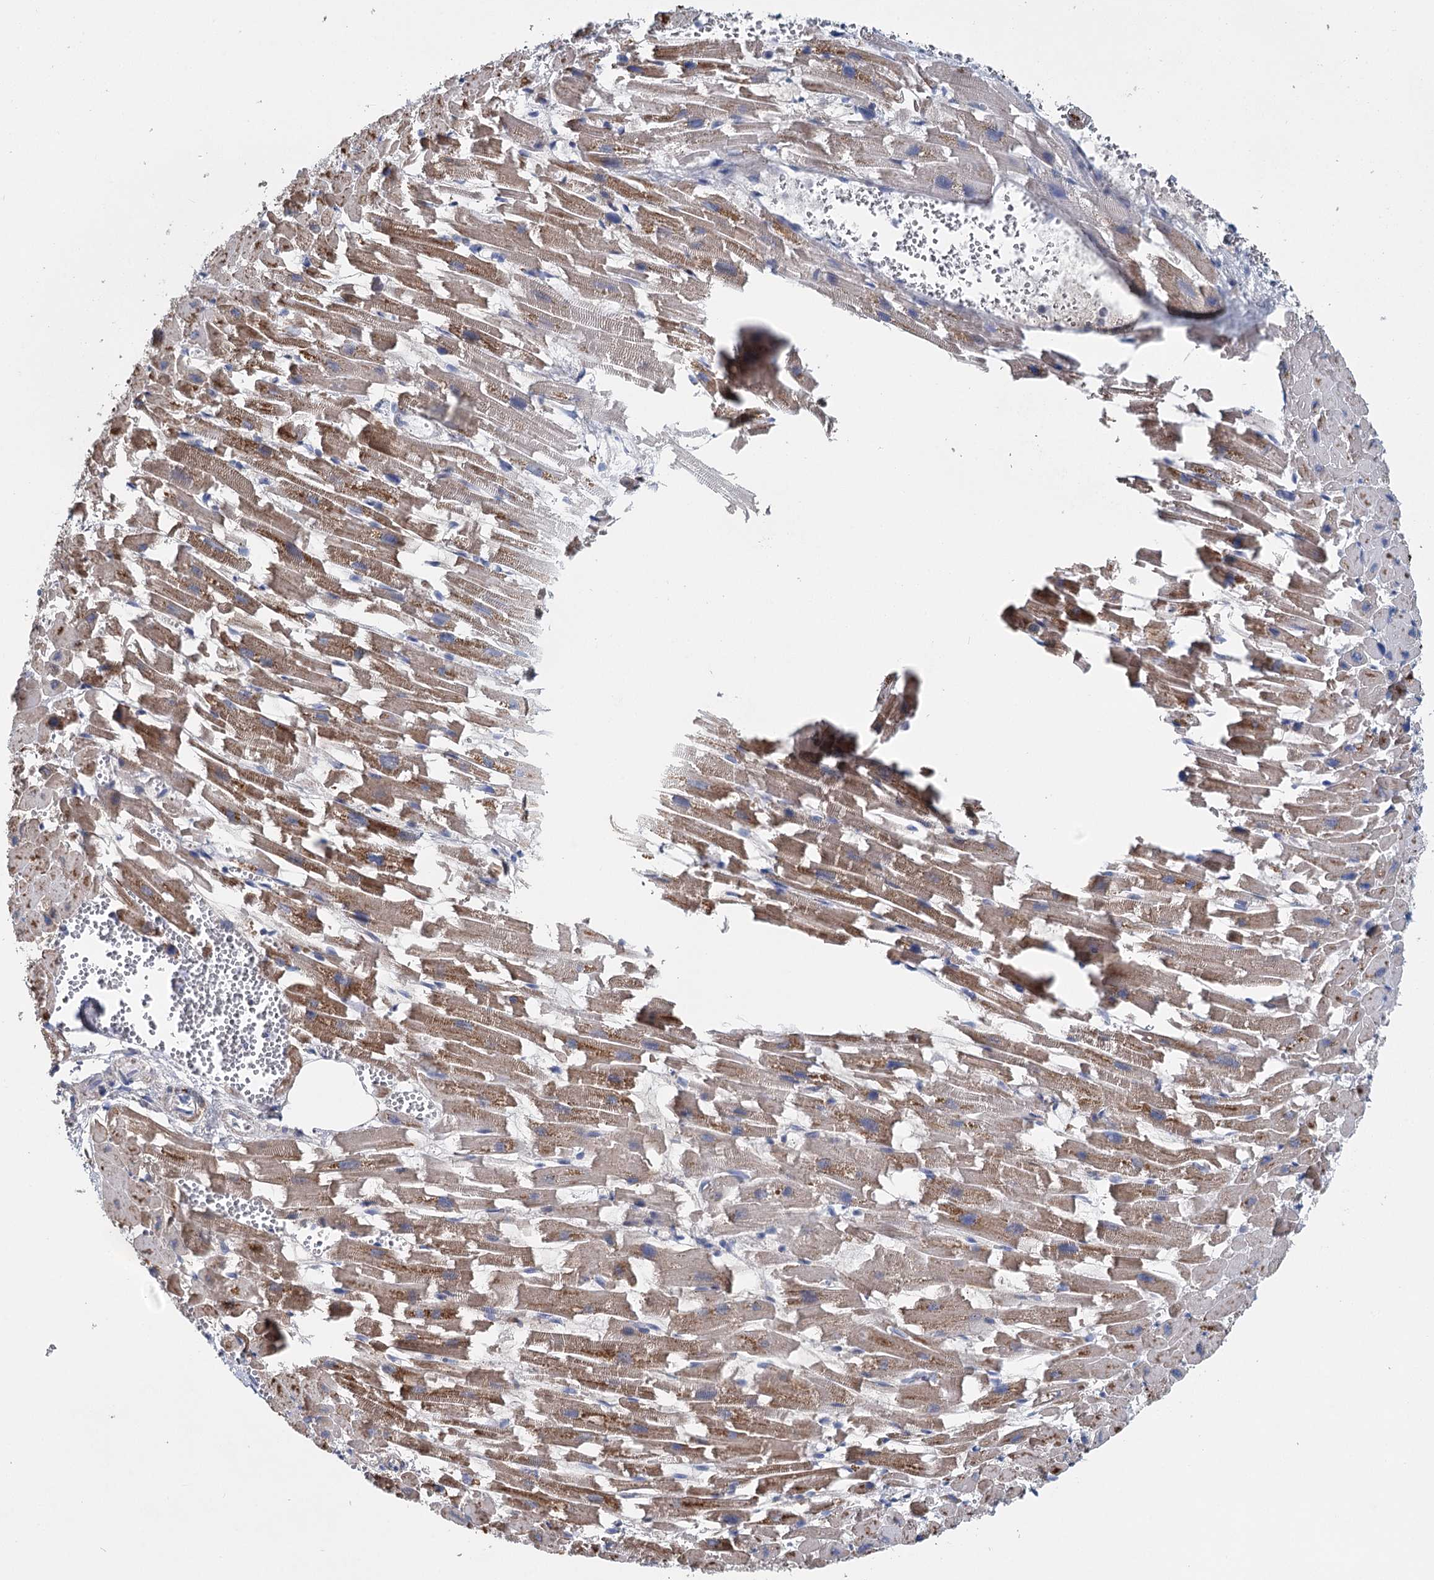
{"staining": {"intensity": "moderate", "quantity": ">75%", "location": "cytoplasmic/membranous"}, "tissue": "heart muscle", "cell_type": "Cardiomyocytes", "image_type": "normal", "snomed": [{"axis": "morphology", "description": "Normal tissue, NOS"}, {"axis": "topography", "description": "Heart"}], "caption": "Normal heart muscle exhibits moderate cytoplasmic/membranous staining in approximately >75% of cardiomyocytes, visualized by immunohistochemistry.", "gene": "ANKRD16", "patient": {"sex": "female", "age": 64}}